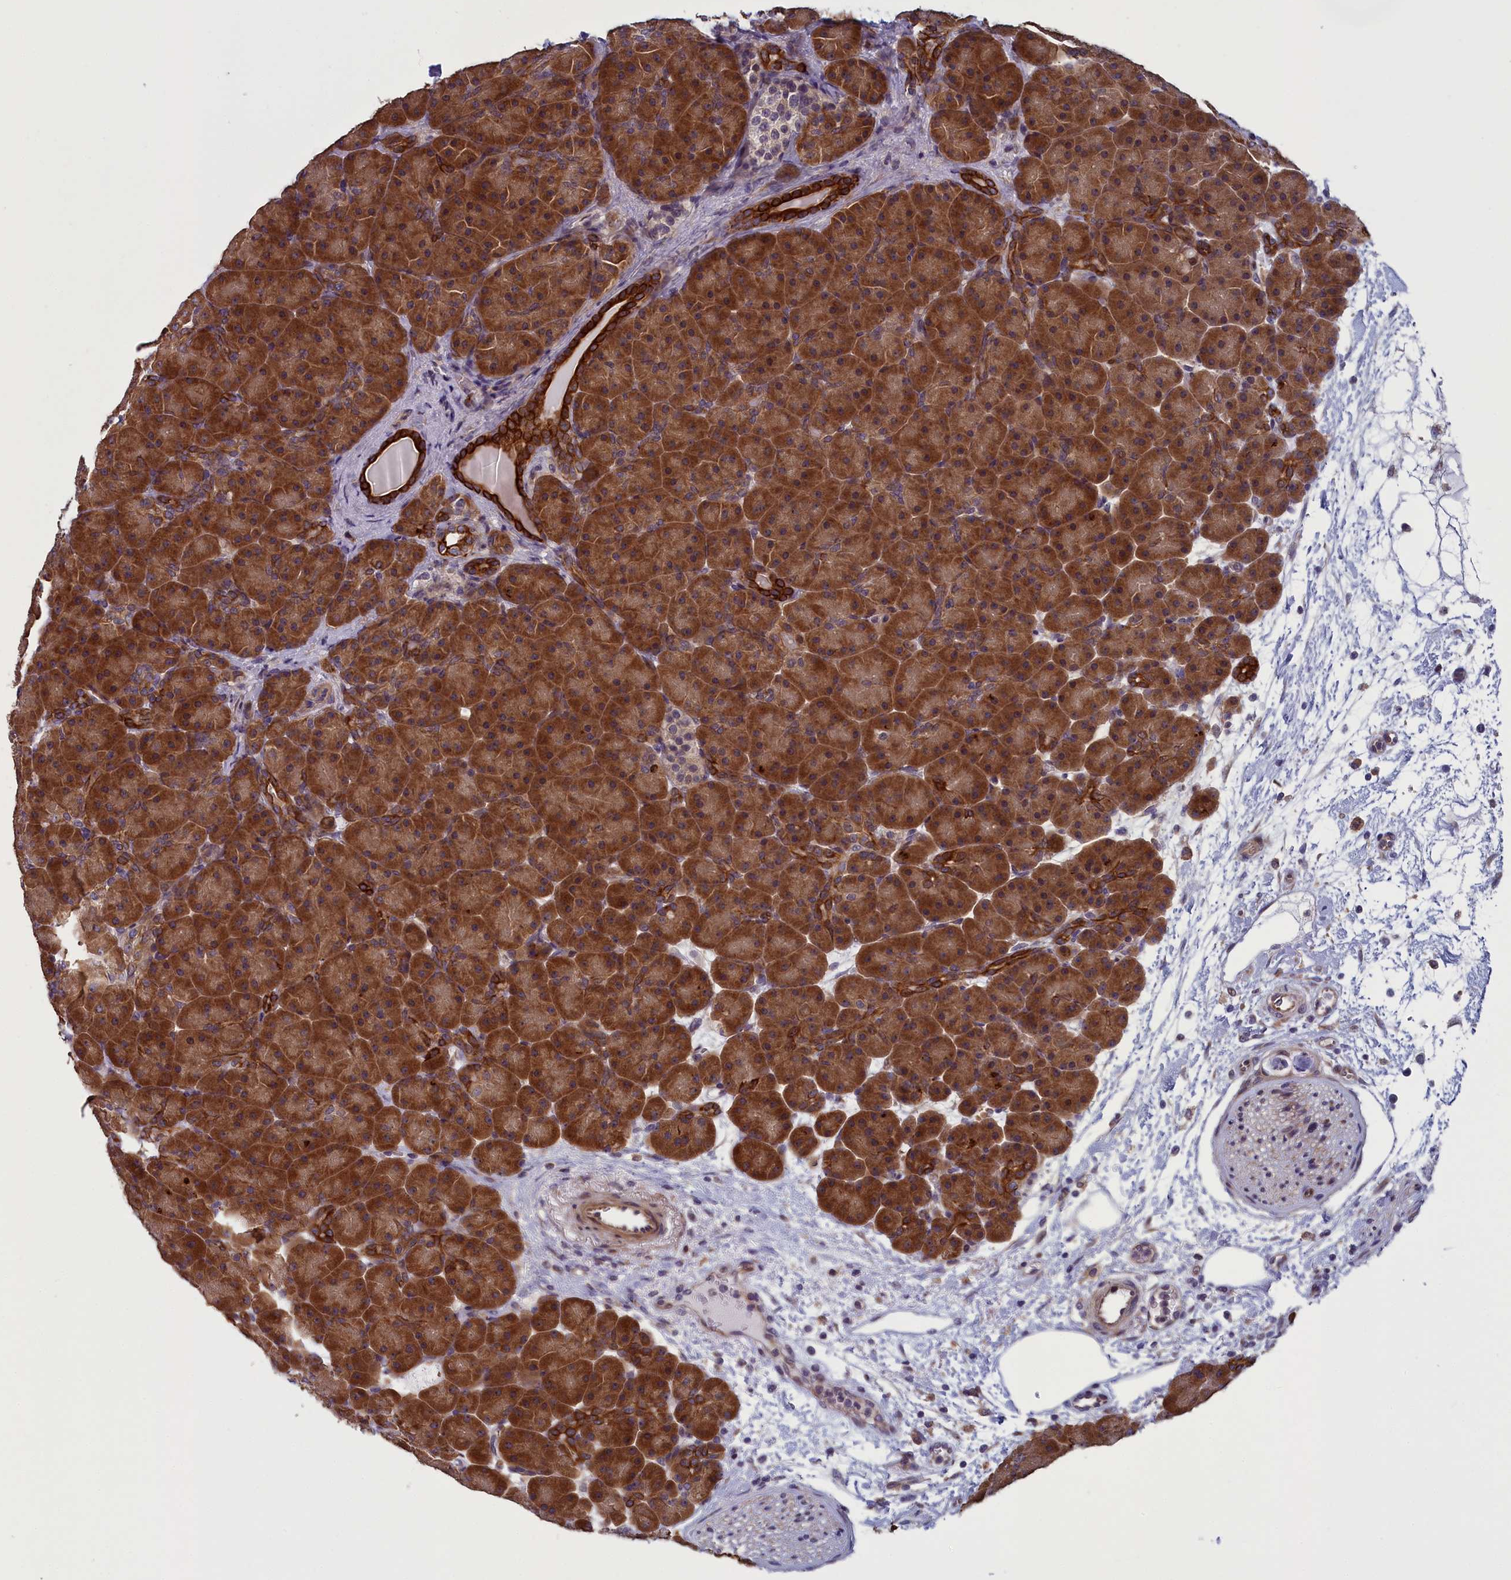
{"staining": {"intensity": "strong", "quantity": ">75%", "location": "cytoplasmic/membranous"}, "tissue": "pancreas", "cell_type": "Exocrine glandular cells", "image_type": "normal", "snomed": [{"axis": "morphology", "description": "Normal tissue, NOS"}, {"axis": "topography", "description": "Pancreas"}], "caption": "Immunohistochemical staining of normal human pancreas shows high levels of strong cytoplasmic/membranous positivity in about >75% of exocrine glandular cells.", "gene": "ANKRD39", "patient": {"sex": "male", "age": 66}}